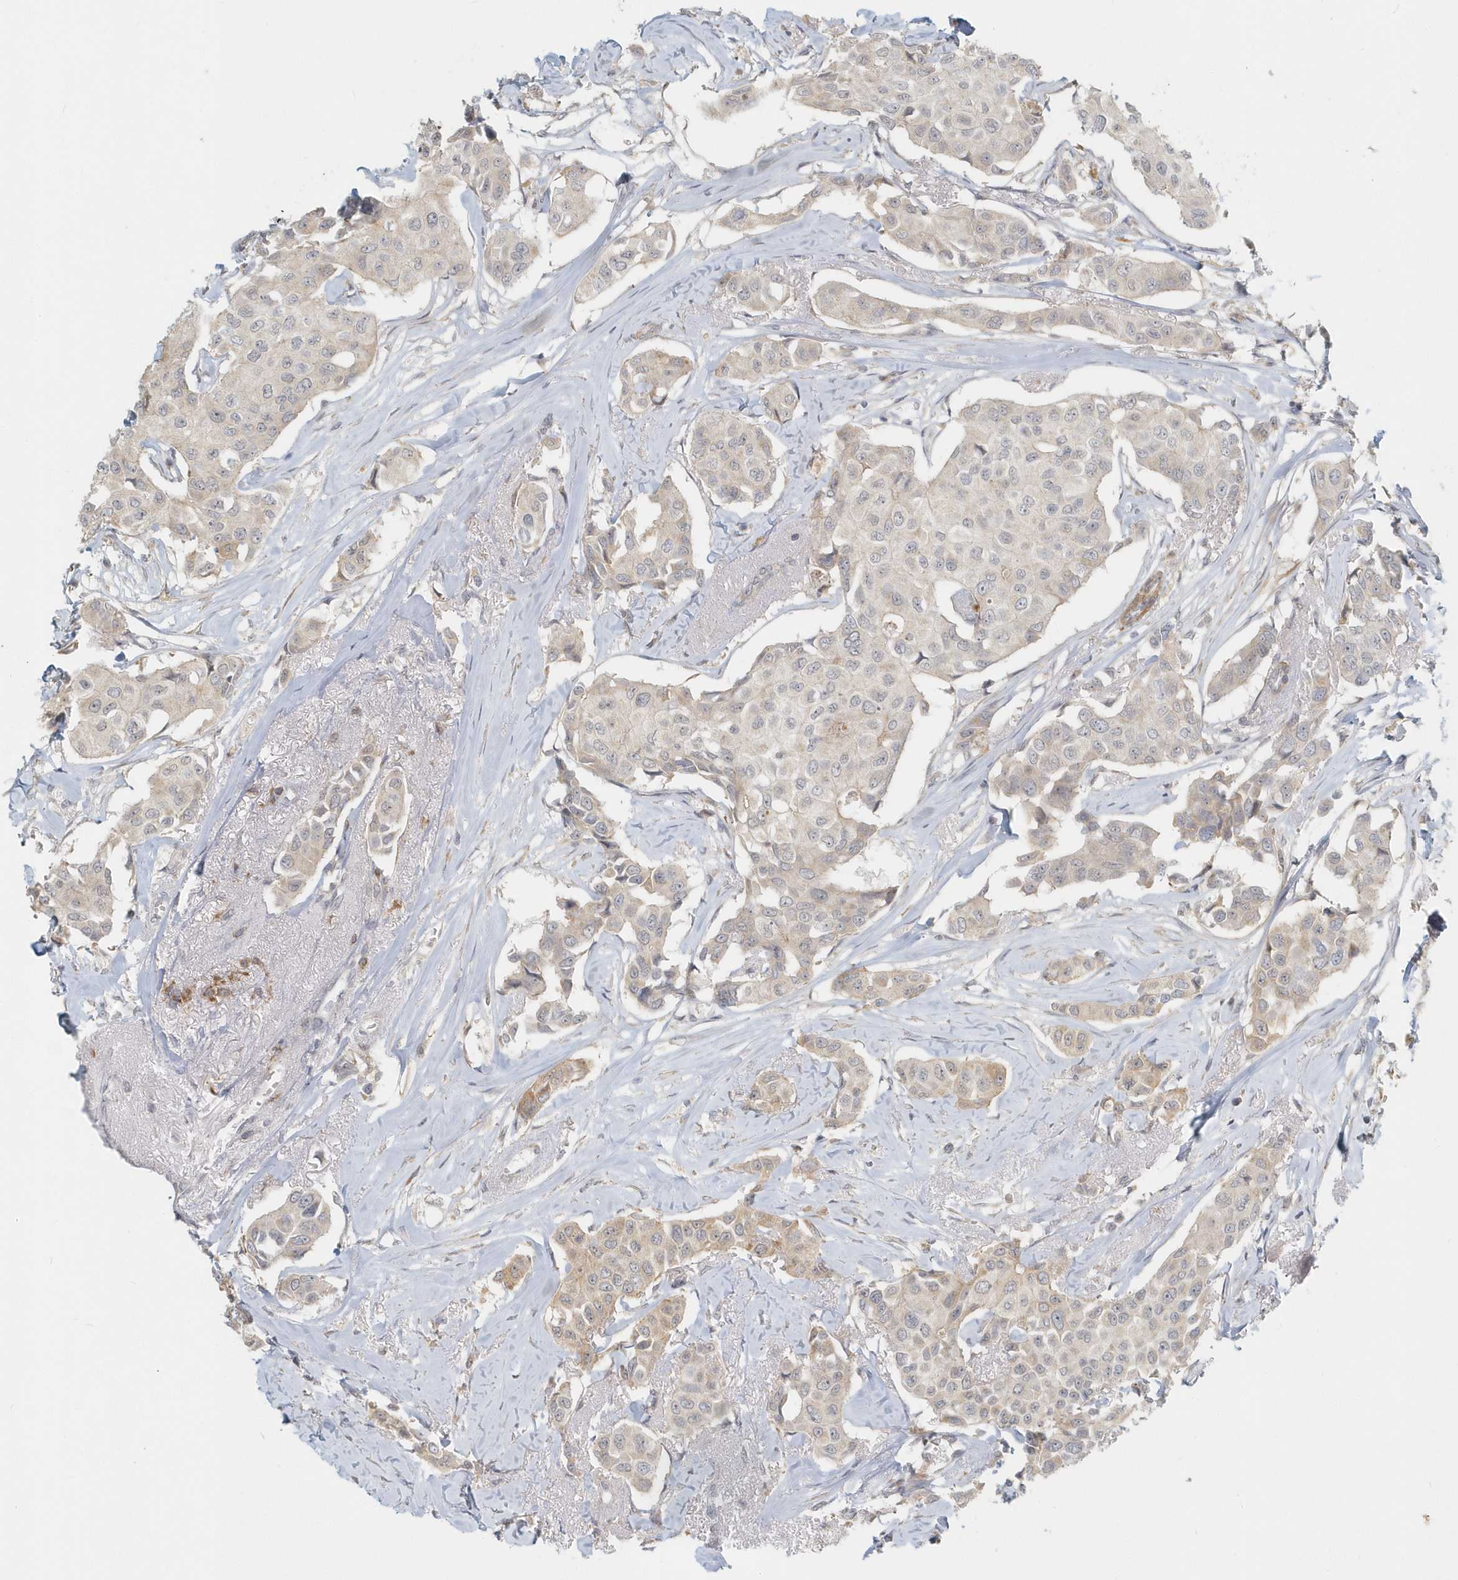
{"staining": {"intensity": "weak", "quantity": "<25%", "location": "cytoplasmic/membranous"}, "tissue": "breast cancer", "cell_type": "Tumor cells", "image_type": "cancer", "snomed": [{"axis": "morphology", "description": "Duct carcinoma"}, {"axis": "topography", "description": "Breast"}], "caption": "There is no significant positivity in tumor cells of breast cancer.", "gene": "NAPB", "patient": {"sex": "female", "age": 80}}